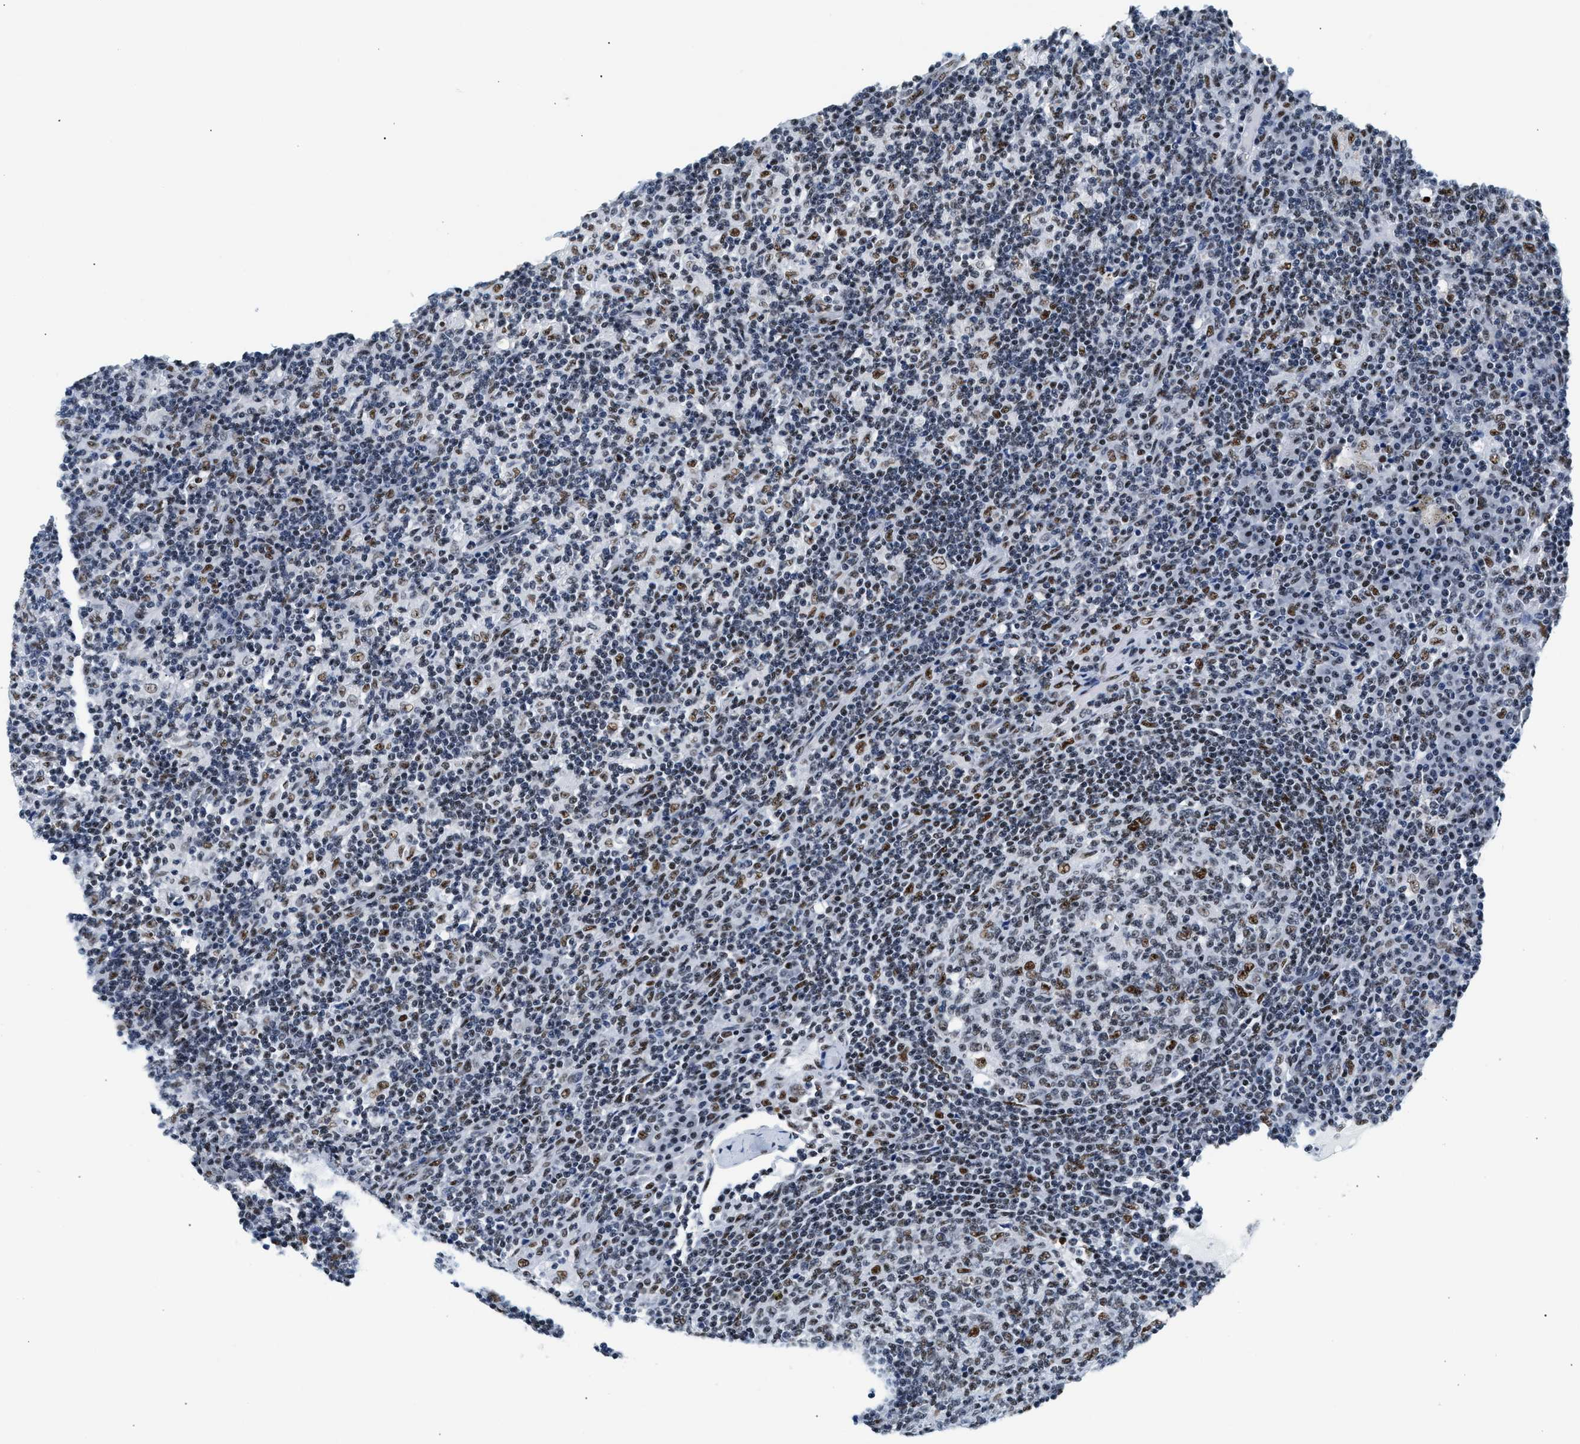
{"staining": {"intensity": "moderate", "quantity": "25%-75%", "location": "nuclear"}, "tissue": "lymph node", "cell_type": "Germinal center cells", "image_type": "normal", "snomed": [{"axis": "morphology", "description": "Normal tissue, NOS"}, {"axis": "morphology", "description": "Inflammation, NOS"}, {"axis": "topography", "description": "Lymph node"}], "caption": "Benign lymph node demonstrates moderate nuclear staining in about 25%-75% of germinal center cells (DAB (3,3'-diaminobenzidine) IHC with brightfield microscopy, high magnification)..", "gene": "RAD50", "patient": {"sex": "male", "age": 55}}